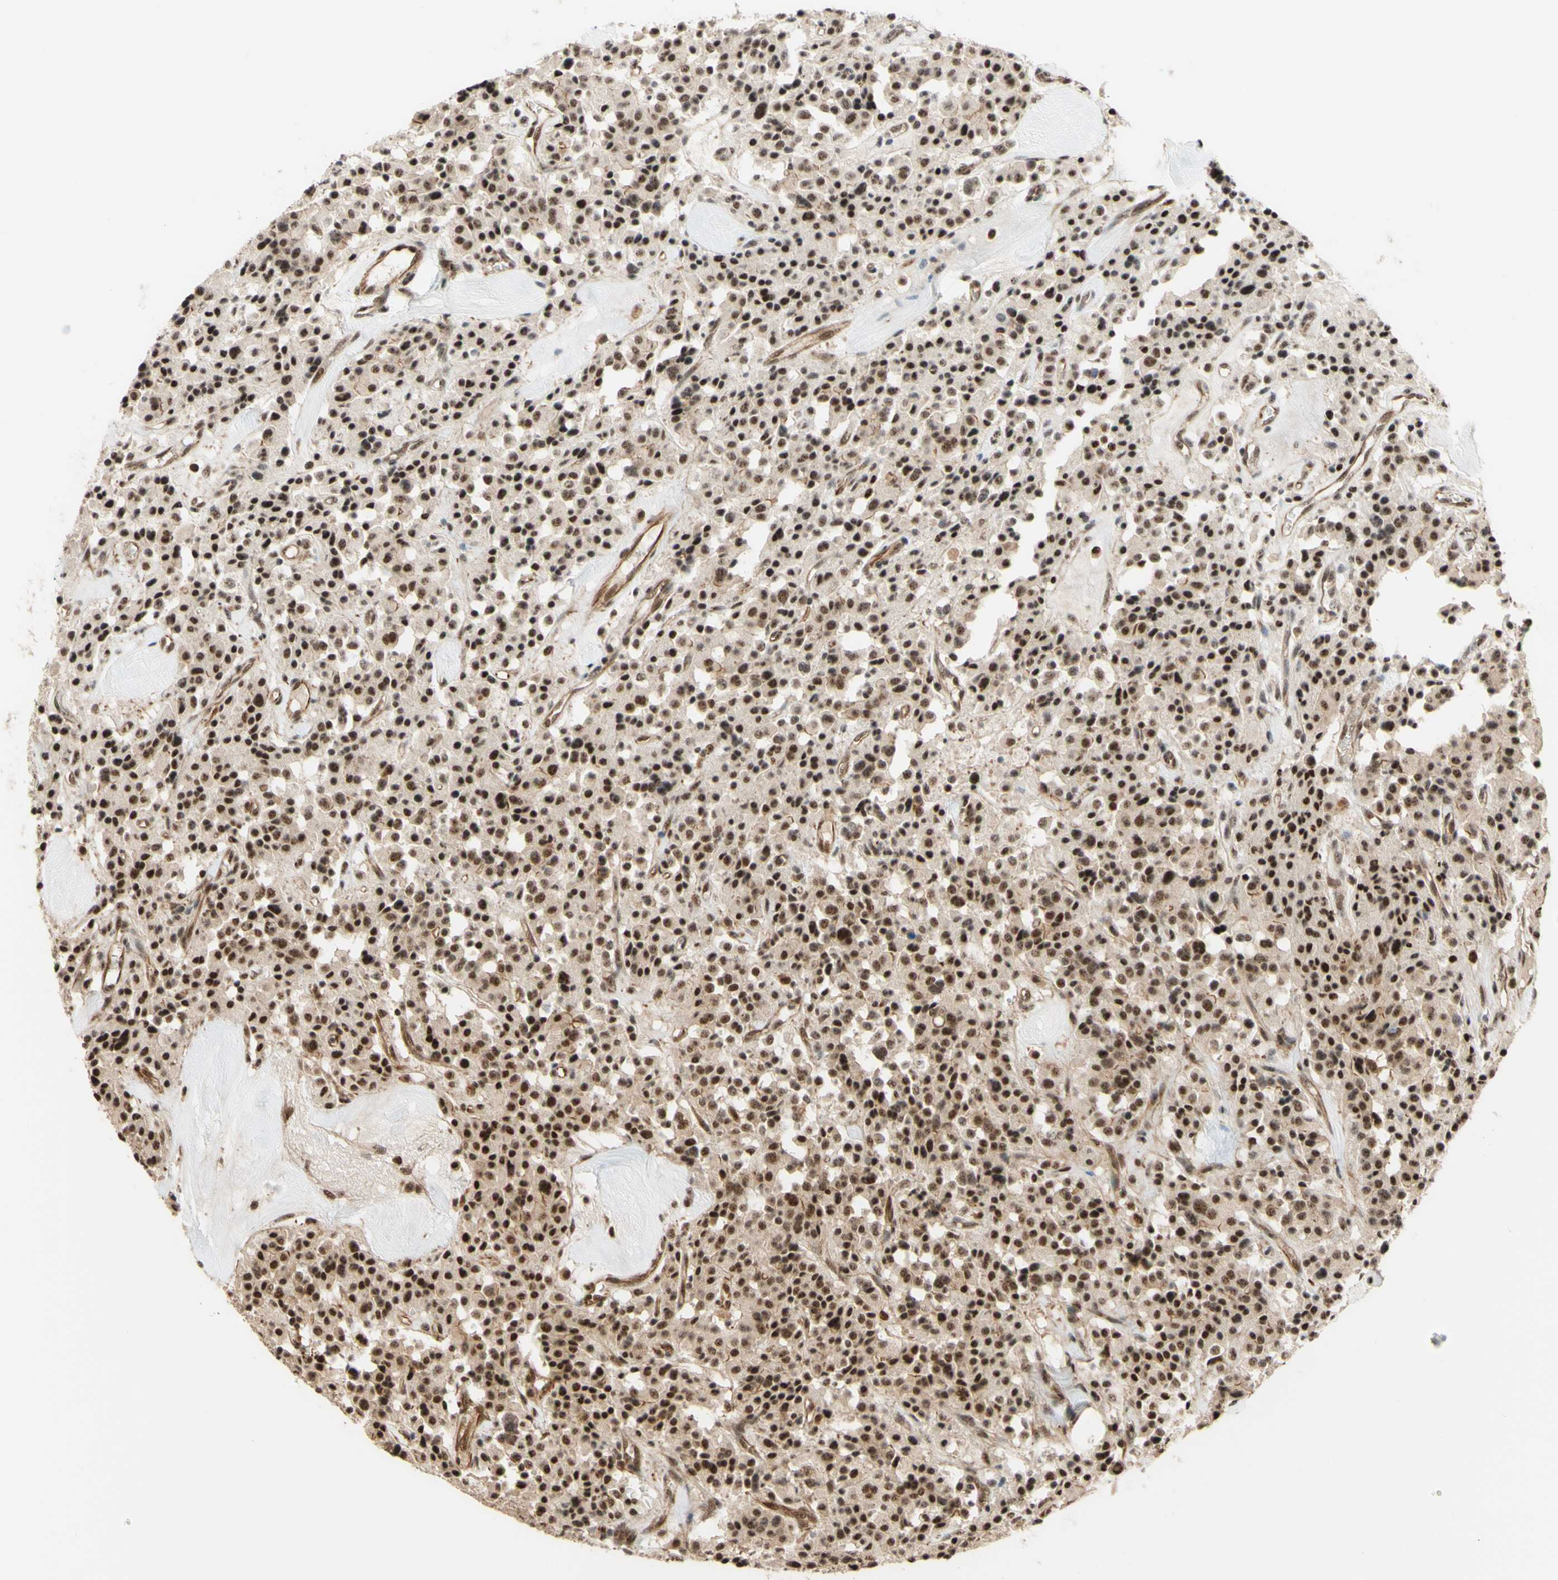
{"staining": {"intensity": "strong", "quantity": ">75%", "location": "nuclear"}, "tissue": "carcinoid", "cell_type": "Tumor cells", "image_type": "cancer", "snomed": [{"axis": "morphology", "description": "Carcinoid, malignant, NOS"}, {"axis": "topography", "description": "Lung"}], "caption": "A brown stain shows strong nuclear expression of a protein in carcinoid (malignant) tumor cells.", "gene": "SAP18", "patient": {"sex": "male", "age": 30}}